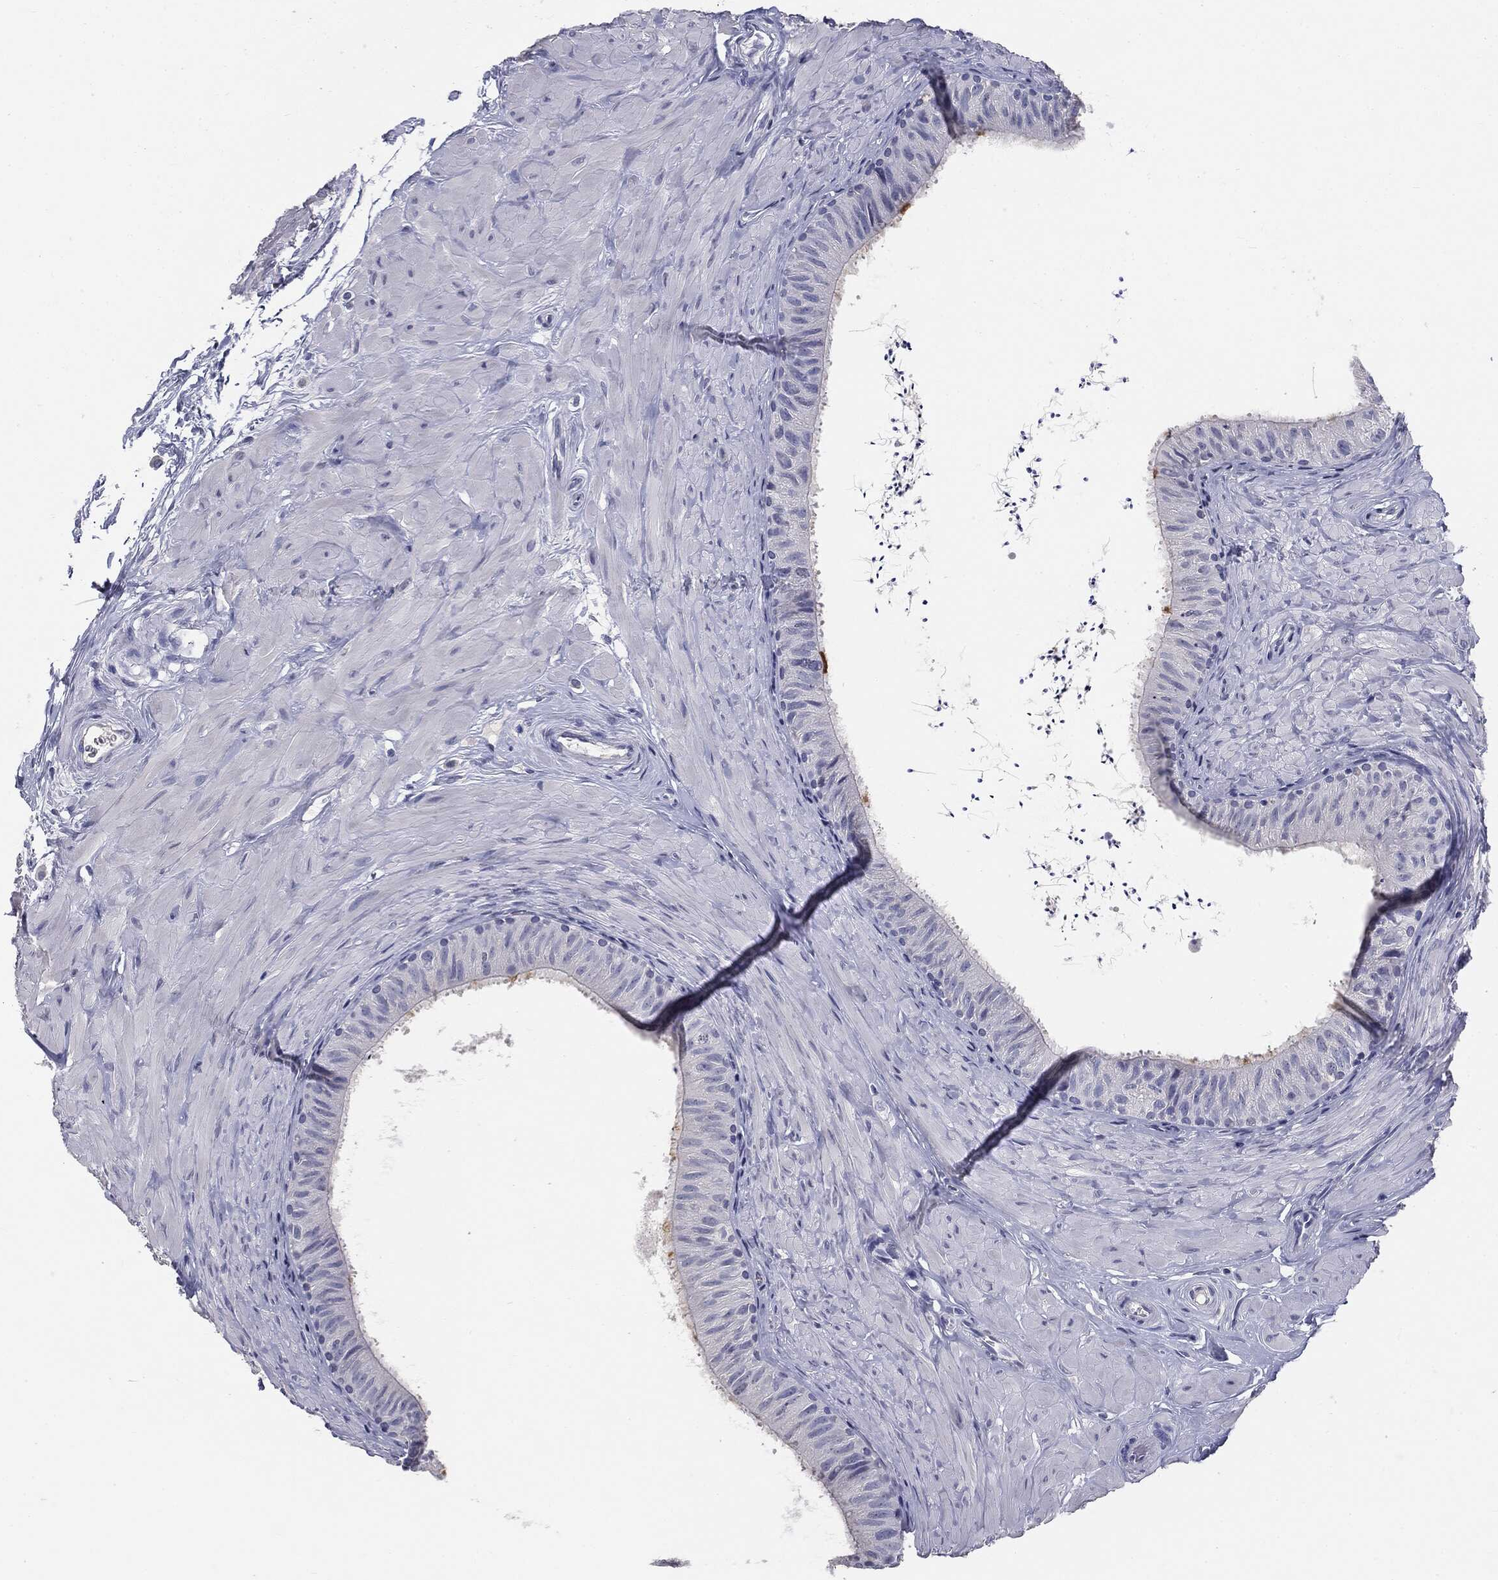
{"staining": {"intensity": "moderate", "quantity": "<25%", "location": "cytoplasmic/membranous"}, "tissue": "epididymis", "cell_type": "Glandular cells", "image_type": "normal", "snomed": [{"axis": "morphology", "description": "Normal tissue, NOS"}, {"axis": "topography", "description": "Epididymis"}], "caption": "Moderate cytoplasmic/membranous staining is present in approximately <25% of glandular cells in normal epididymis. (brown staining indicates protein expression, while blue staining denotes nuclei).", "gene": "MUC1", "patient": {"sex": "male", "age": 34}}